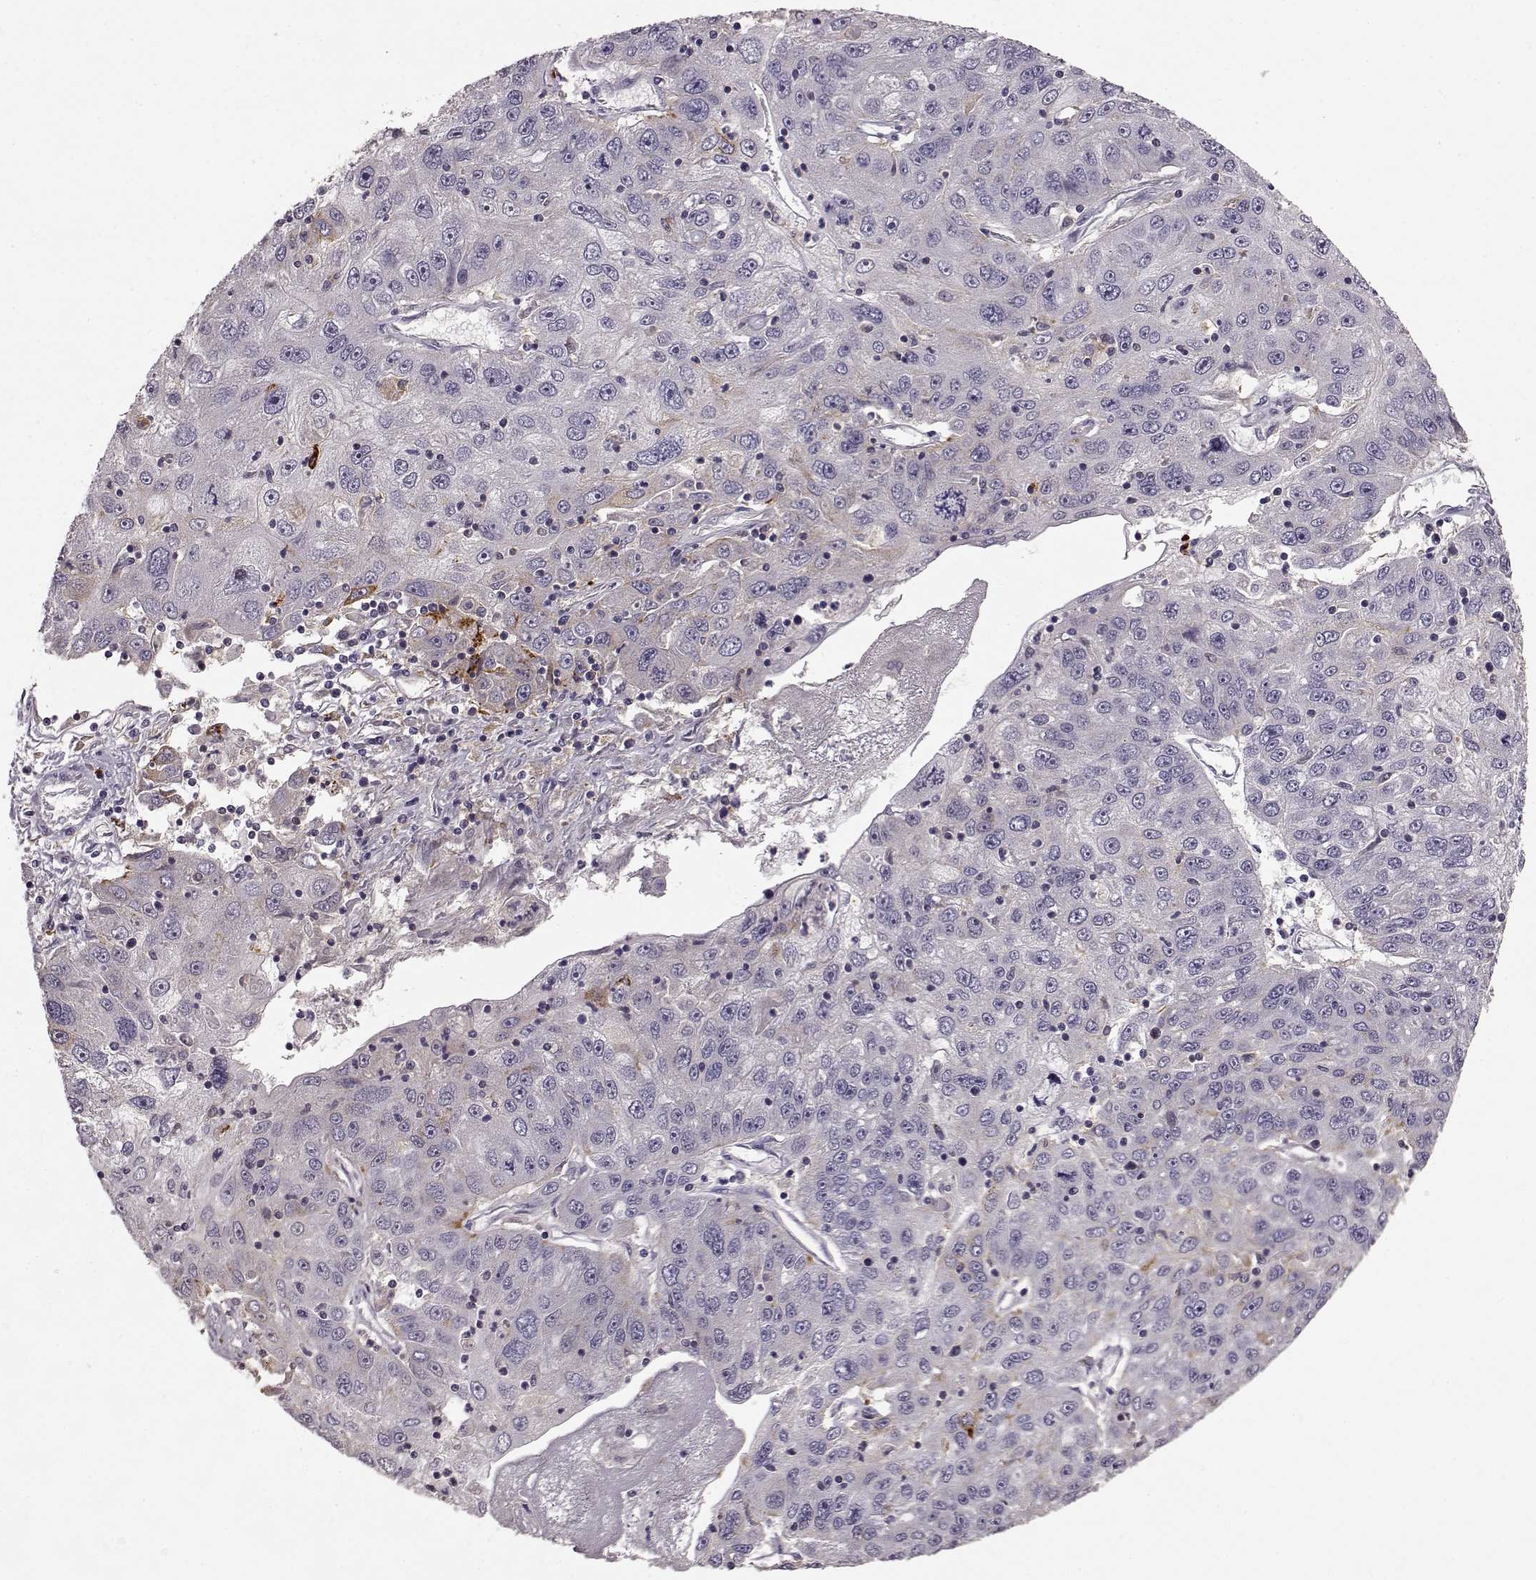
{"staining": {"intensity": "negative", "quantity": "none", "location": "none"}, "tissue": "stomach cancer", "cell_type": "Tumor cells", "image_type": "cancer", "snomed": [{"axis": "morphology", "description": "Adenocarcinoma, NOS"}, {"axis": "topography", "description": "Stomach"}], "caption": "An image of human stomach cancer is negative for staining in tumor cells.", "gene": "CCNF", "patient": {"sex": "male", "age": 56}}